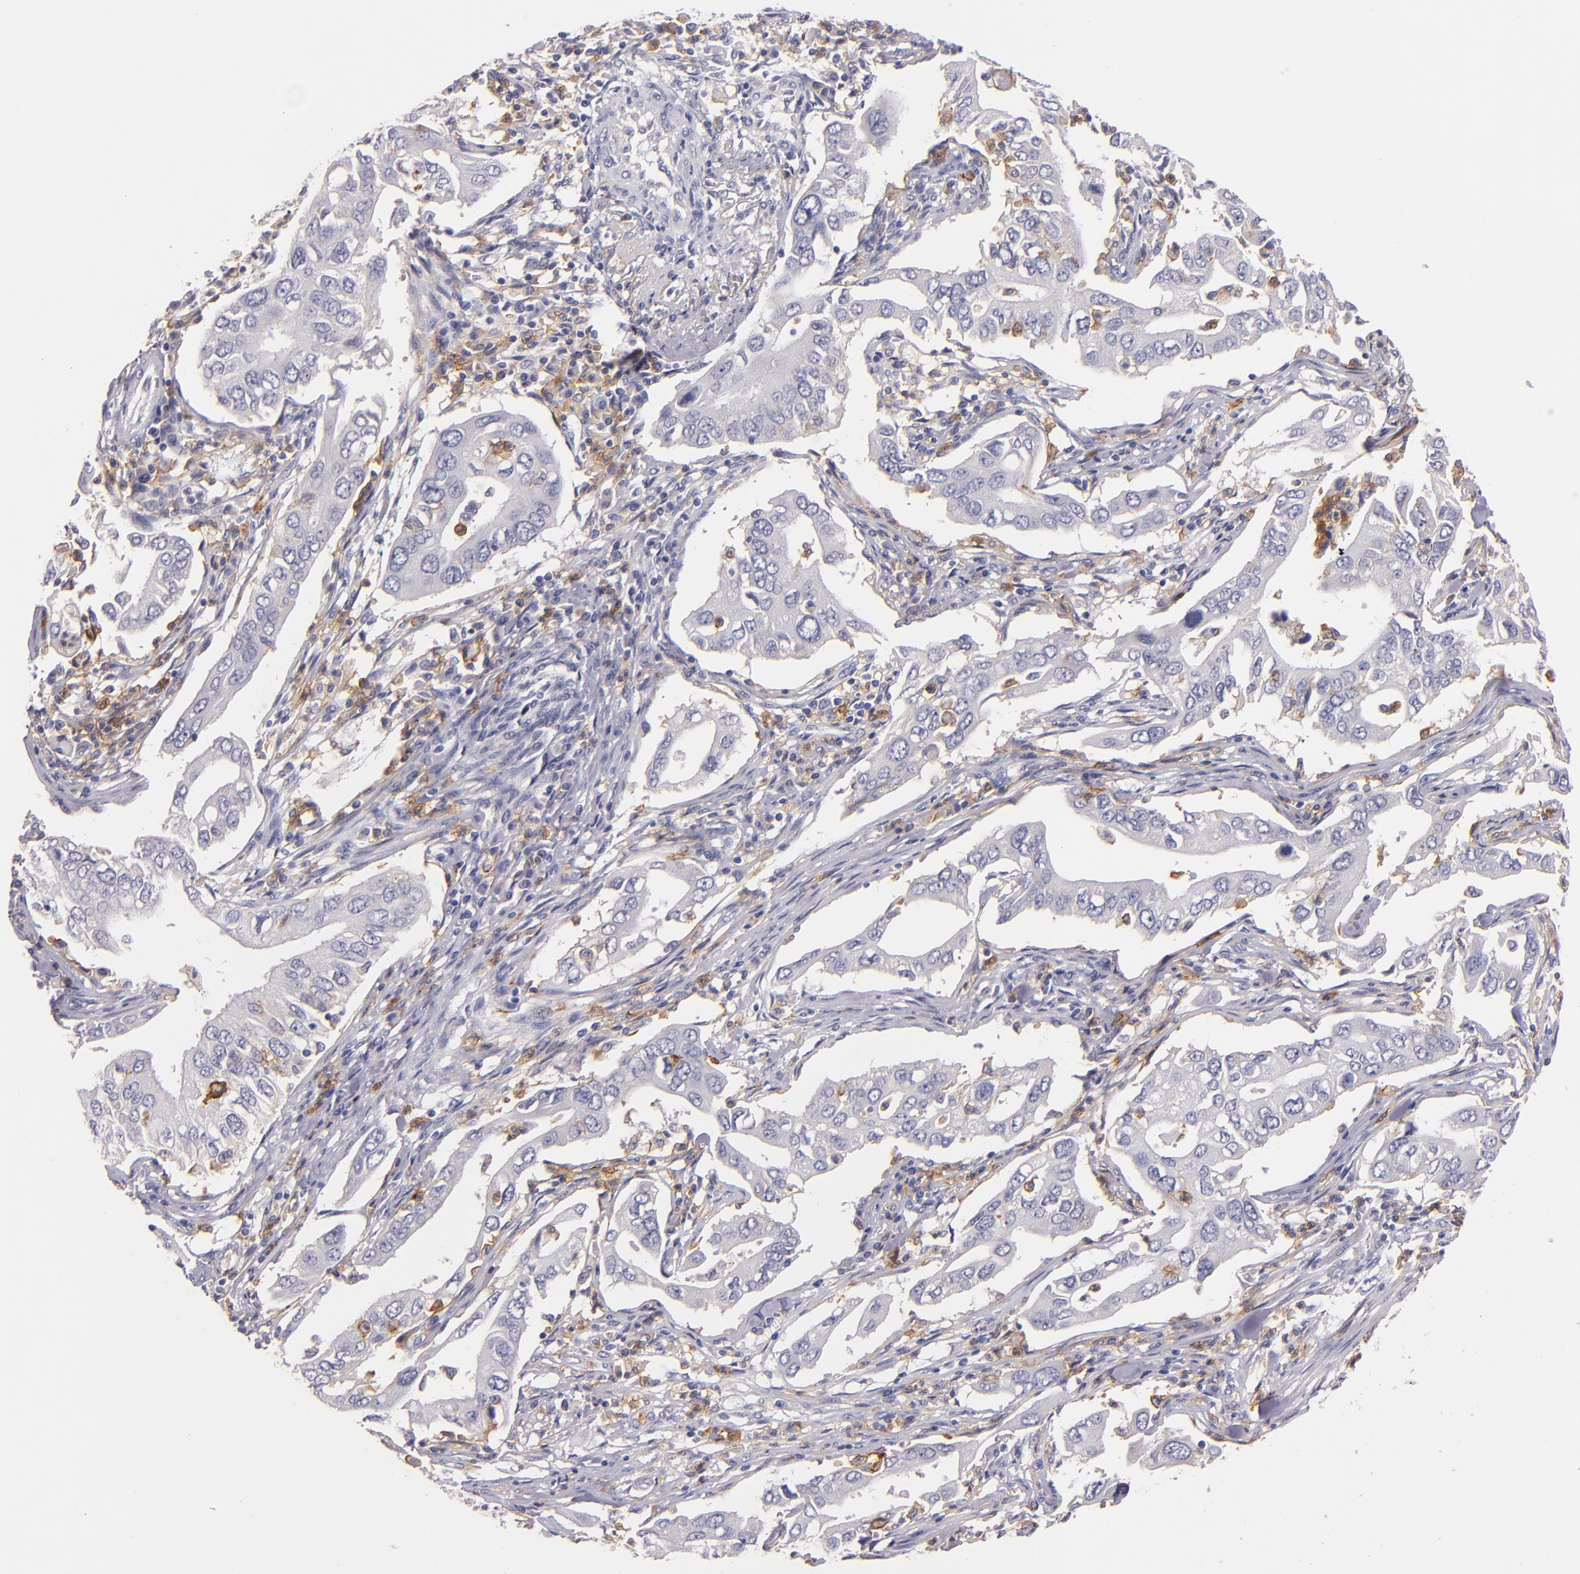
{"staining": {"intensity": "negative", "quantity": "none", "location": "none"}, "tissue": "lung cancer", "cell_type": "Tumor cells", "image_type": "cancer", "snomed": [{"axis": "morphology", "description": "Adenocarcinoma, NOS"}, {"axis": "topography", "description": "Lung"}], "caption": "An immunohistochemistry histopathology image of adenocarcinoma (lung) is shown. There is no staining in tumor cells of adenocarcinoma (lung). (Stains: DAB IHC with hematoxylin counter stain, Microscopy: brightfield microscopy at high magnification).", "gene": "C5AR1", "patient": {"sex": "male", "age": 48}}